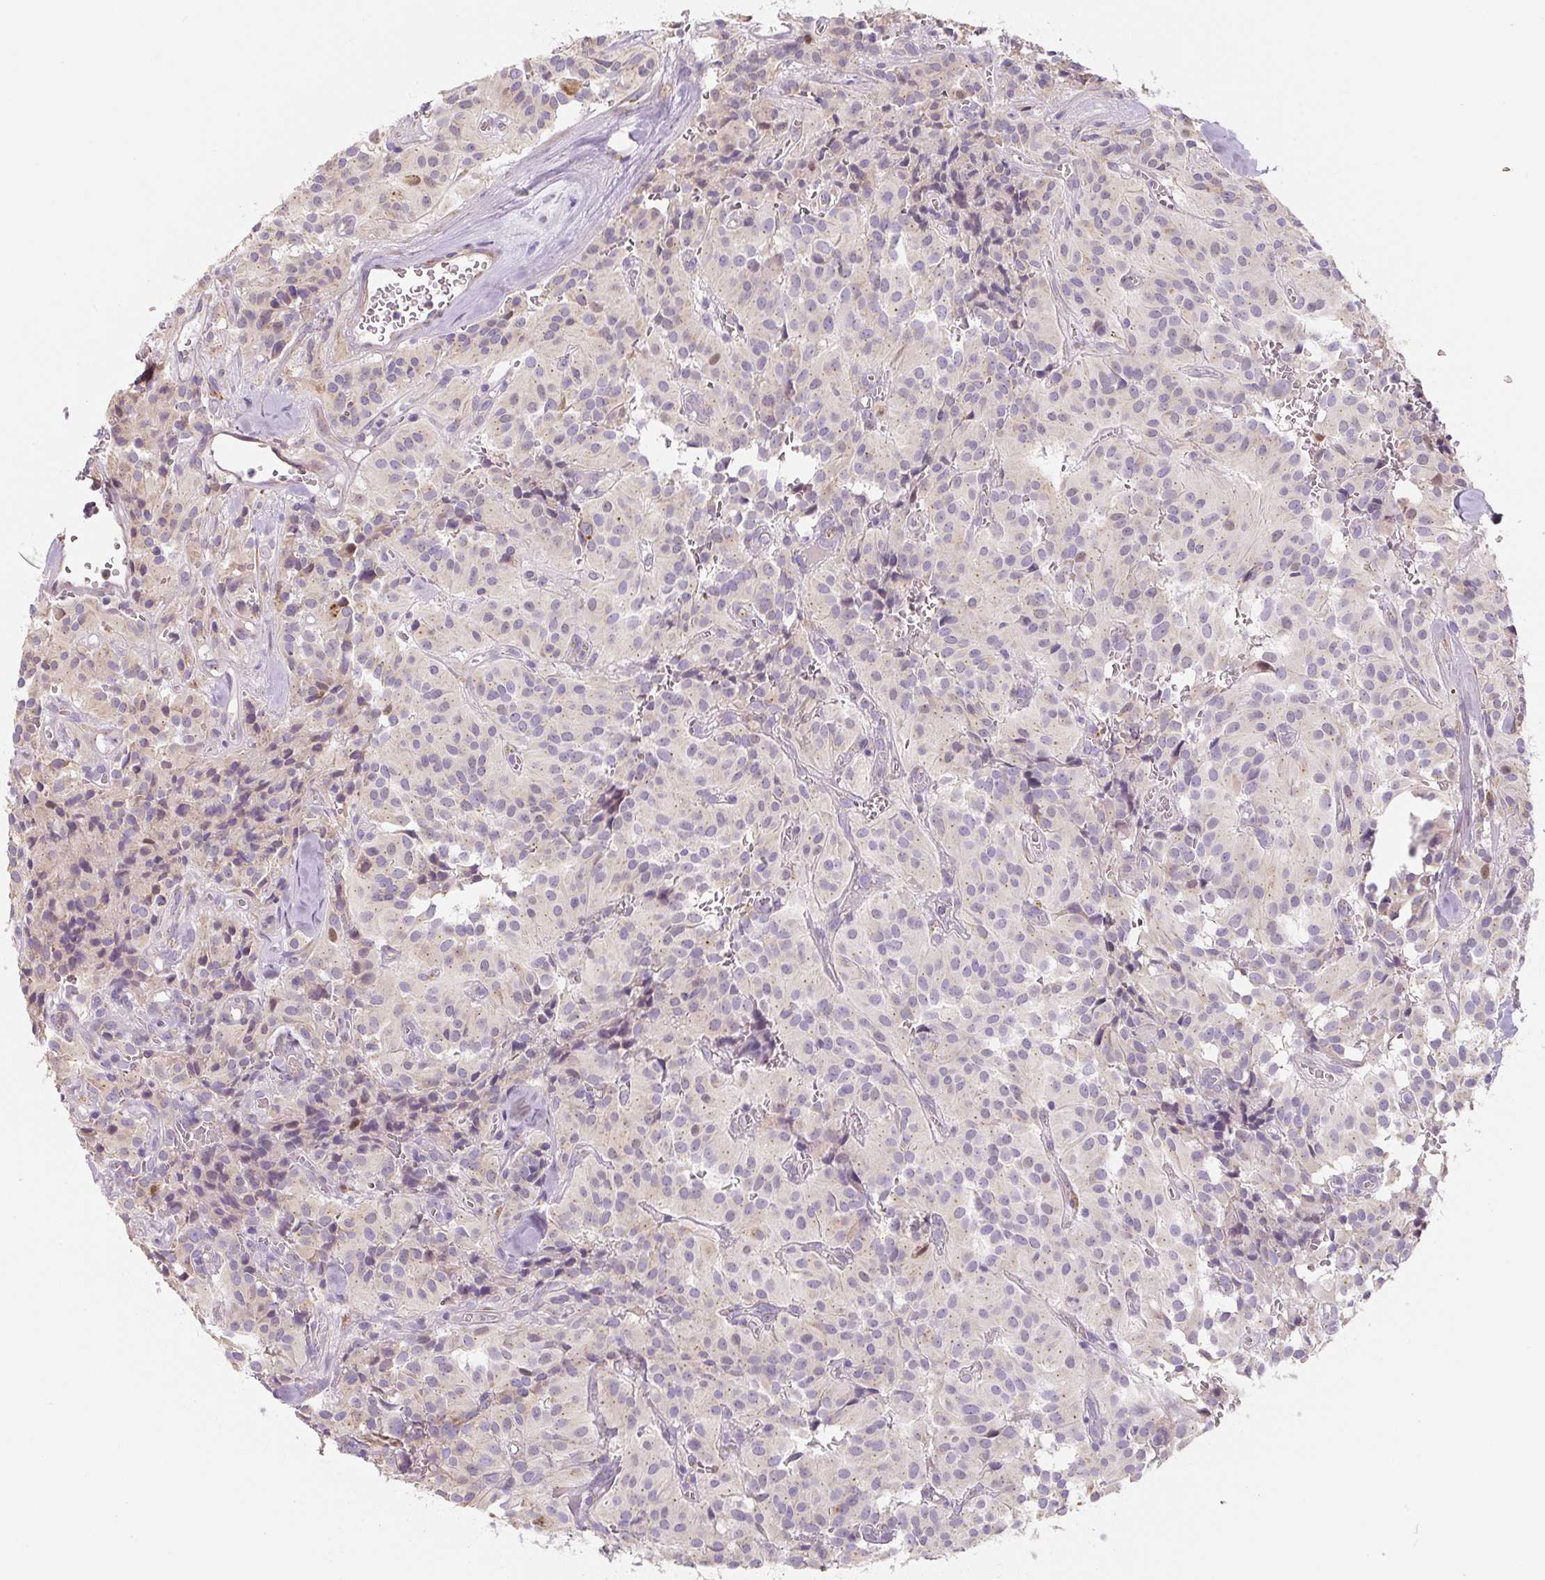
{"staining": {"intensity": "weak", "quantity": "<25%", "location": "cytoplasmic/membranous,nuclear"}, "tissue": "glioma", "cell_type": "Tumor cells", "image_type": "cancer", "snomed": [{"axis": "morphology", "description": "Glioma, malignant, Low grade"}, {"axis": "topography", "description": "Brain"}], "caption": "An image of glioma stained for a protein displays no brown staining in tumor cells.", "gene": "PWWP3B", "patient": {"sex": "male", "age": 42}}